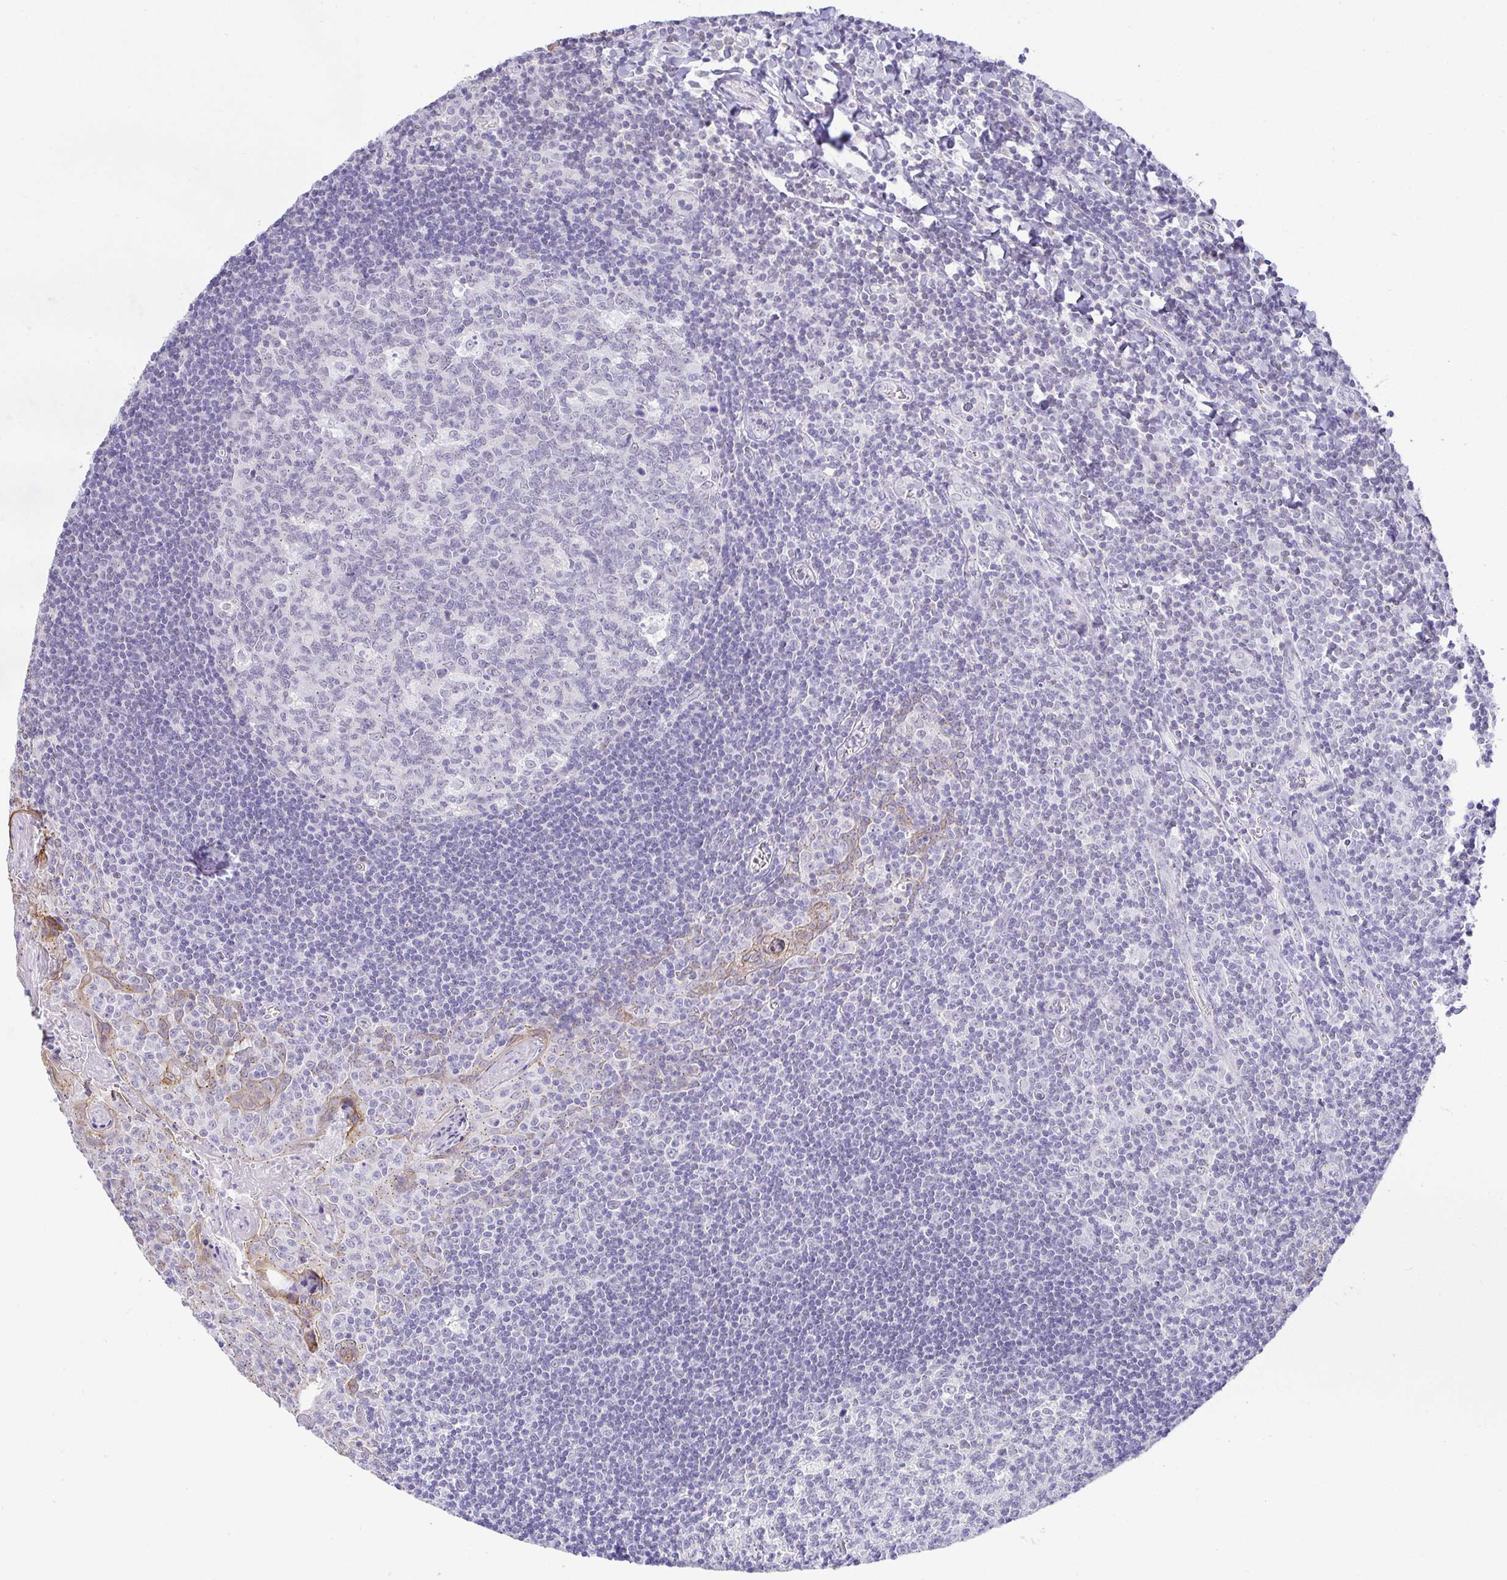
{"staining": {"intensity": "negative", "quantity": "none", "location": "none"}, "tissue": "tonsil", "cell_type": "Germinal center cells", "image_type": "normal", "snomed": [{"axis": "morphology", "description": "Normal tissue, NOS"}, {"axis": "morphology", "description": "Inflammation, NOS"}, {"axis": "topography", "description": "Tonsil"}], "caption": "Histopathology image shows no protein expression in germinal center cells of unremarkable tonsil. (DAB (3,3'-diaminobenzidine) immunohistochemistry, high magnification).", "gene": "EZHIP", "patient": {"sex": "female", "age": 31}}